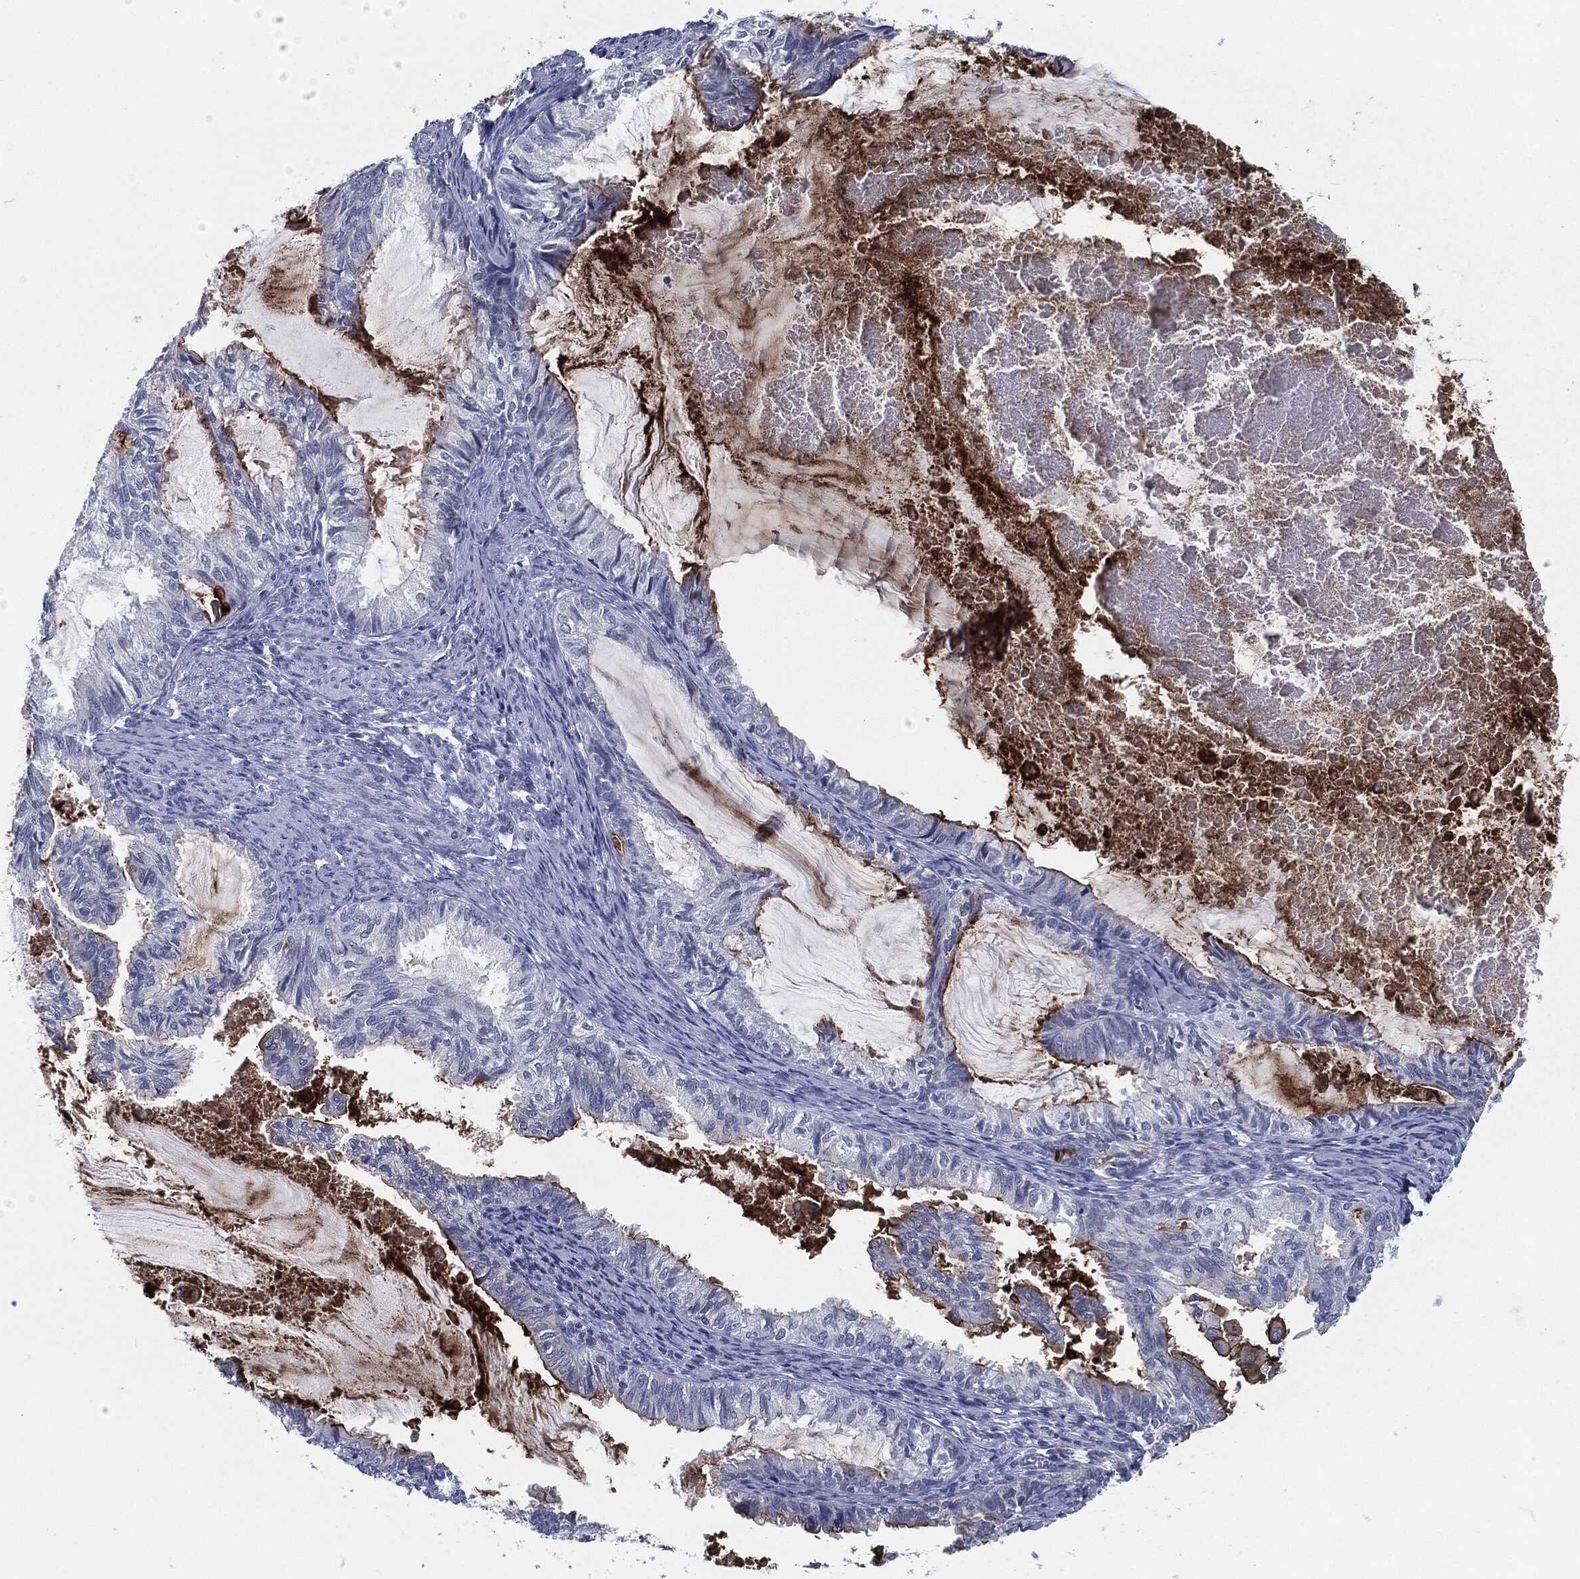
{"staining": {"intensity": "strong", "quantity": "<25%", "location": "cytoplasmic/membranous"}, "tissue": "endometrial cancer", "cell_type": "Tumor cells", "image_type": "cancer", "snomed": [{"axis": "morphology", "description": "Adenocarcinoma, NOS"}, {"axis": "topography", "description": "Endometrium"}], "caption": "Immunohistochemical staining of human endometrial cancer (adenocarcinoma) exhibits strong cytoplasmic/membranous protein staining in about <25% of tumor cells.", "gene": "PROM1", "patient": {"sex": "female", "age": 86}}